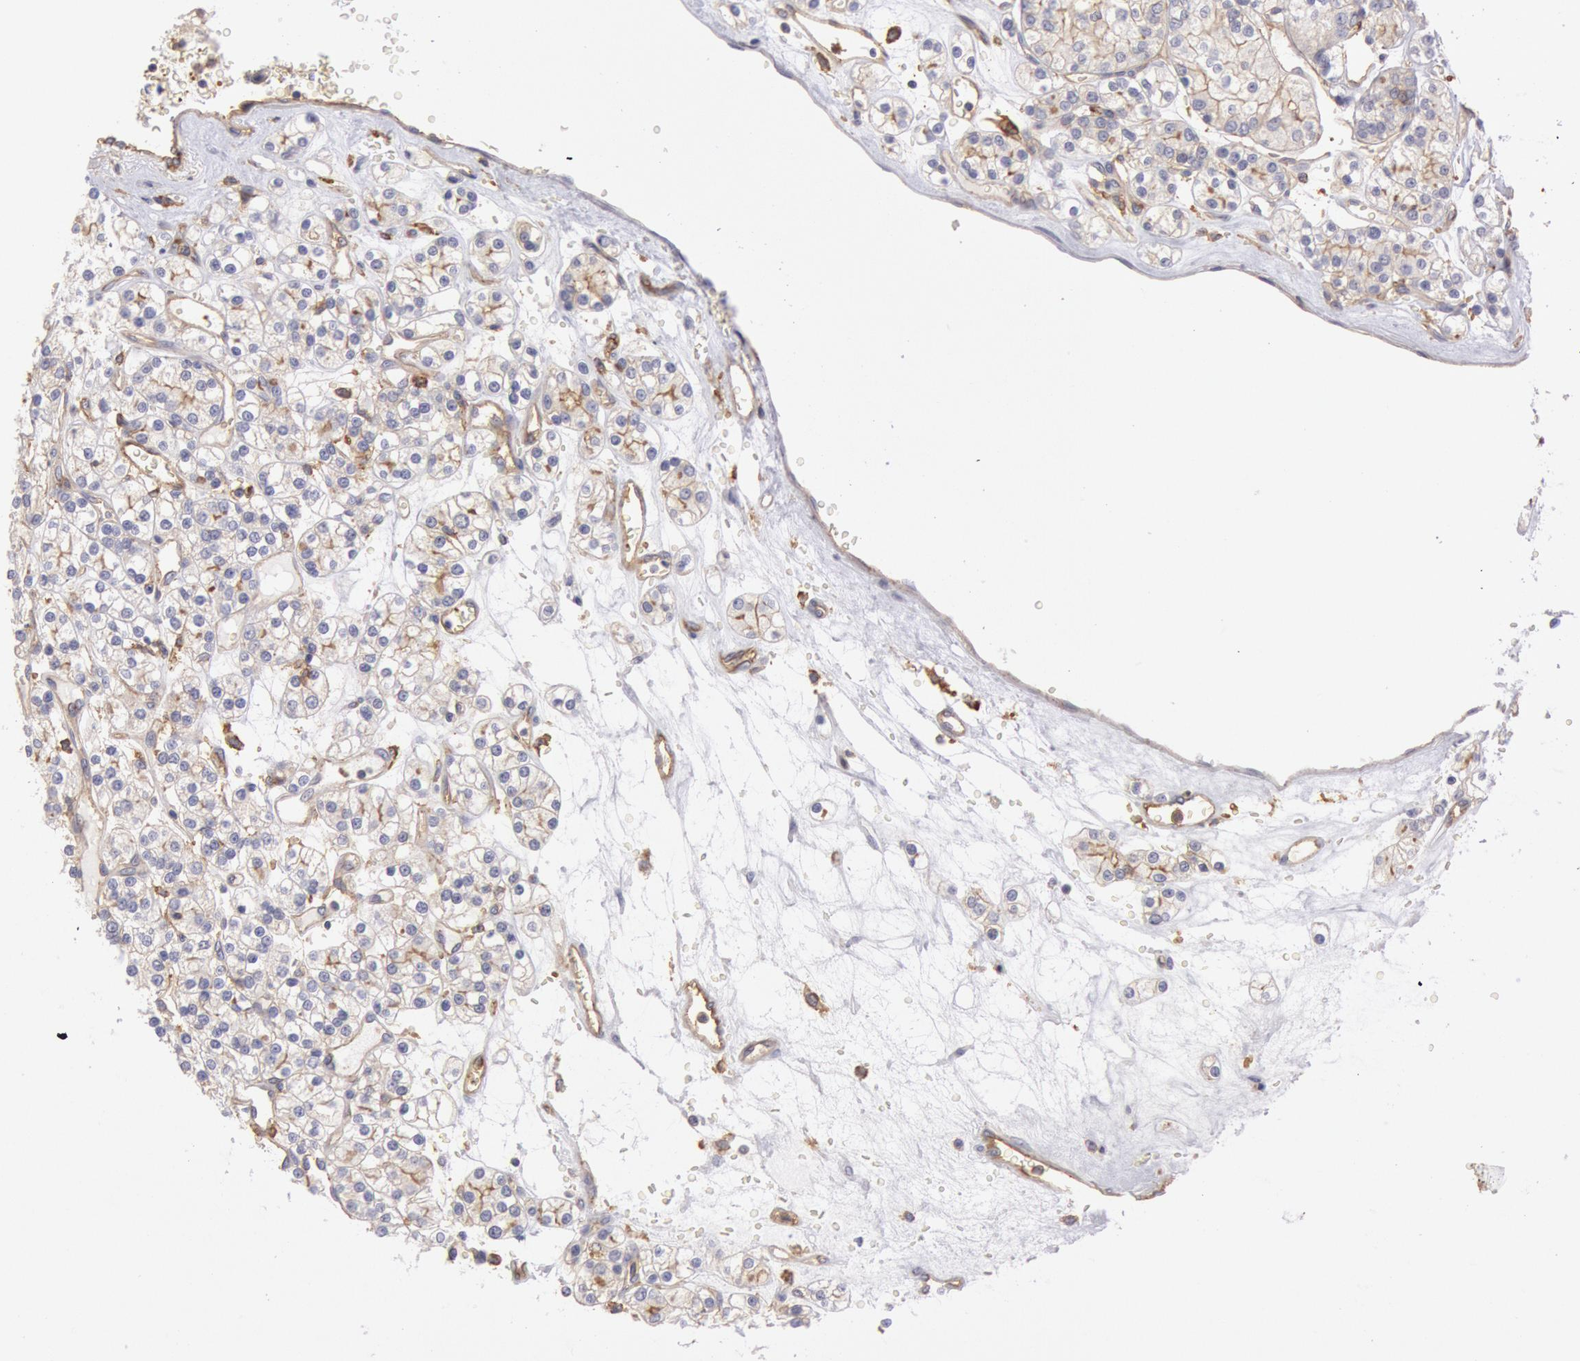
{"staining": {"intensity": "weak", "quantity": "<25%", "location": "cytoplasmic/membranous"}, "tissue": "renal cancer", "cell_type": "Tumor cells", "image_type": "cancer", "snomed": [{"axis": "morphology", "description": "Adenocarcinoma, NOS"}, {"axis": "topography", "description": "Kidney"}], "caption": "Immunohistochemical staining of adenocarcinoma (renal) demonstrates no significant positivity in tumor cells. (Stains: DAB immunohistochemistry with hematoxylin counter stain, Microscopy: brightfield microscopy at high magnification).", "gene": "SNAP23", "patient": {"sex": "female", "age": 62}}